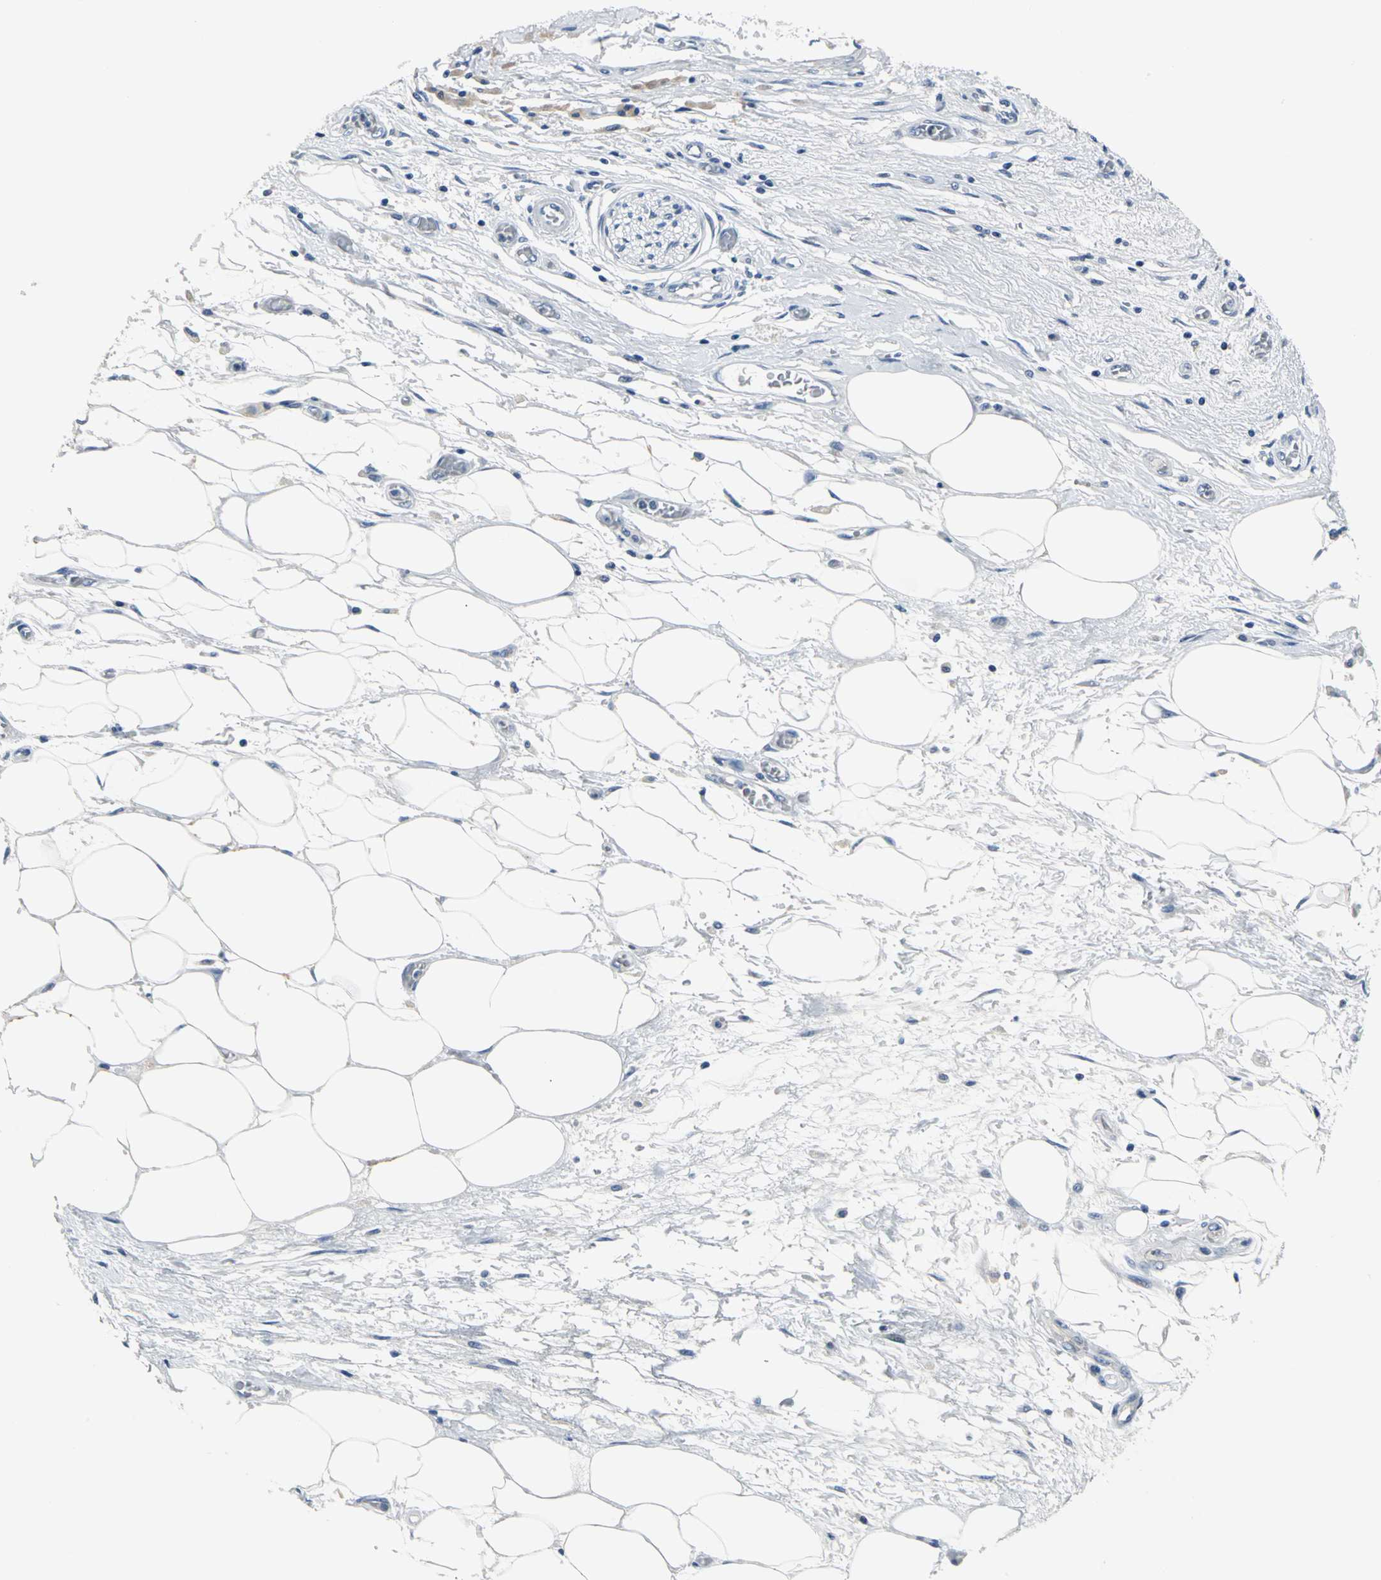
{"staining": {"intensity": "negative", "quantity": "none", "location": "none"}, "tissue": "pancreatic cancer", "cell_type": "Tumor cells", "image_type": "cancer", "snomed": [{"axis": "morphology", "description": "Adenocarcinoma, NOS"}, {"axis": "topography", "description": "Pancreas"}], "caption": "High magnification brightfield microscopy of adenocarcinoma (pancreatic) stained with DAB (3,3'-diaminobenzidine) (brown) and counterstained with hematoxylin (blue): tumor cells show no significant positivity.", "gene": "RIPOR1", "patient": {"sex": "male", "age": 79}}